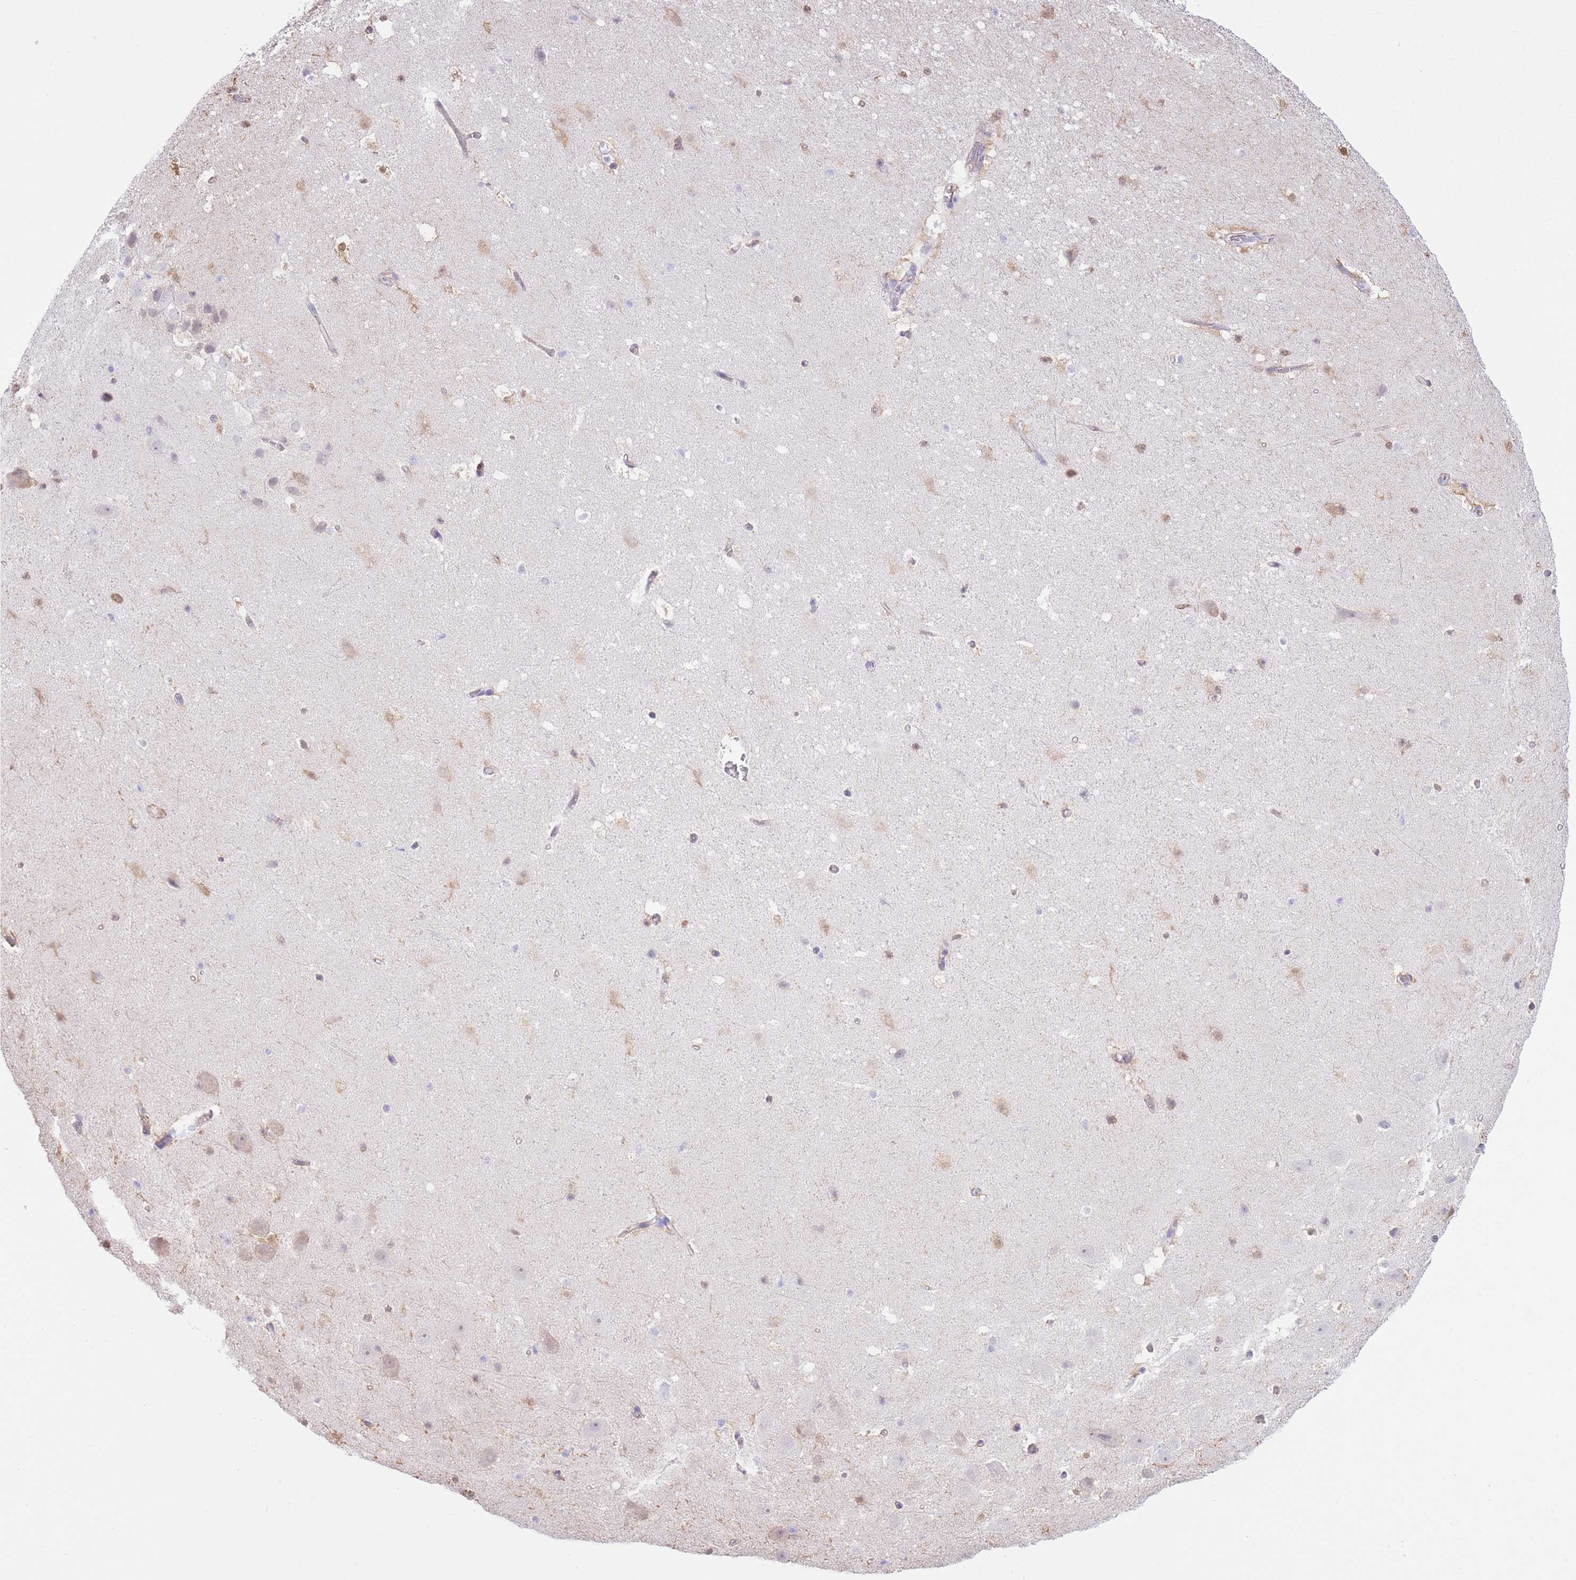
{"staining": {"intensity": "weak", "quantity": "<25%", "location": "nuclear"}, "tissue": "hippocampus", "cell_type": "Glial cells", "image_type": "normal", "snomed": [{"axis": "morphology", "description": "Normal tissue, NOS"}, {"axis": "topography", "description": "Hippocampus"}], "caption": "High power microscopy micrograph of an IHC photomicrograph of unremarkable hippocampus, revealing no significant staining in glial cells. (IHC, brightfield microscopy, high magnification).", "gene": "PSG11", "patient": {"sex": "male", "age": 37}}